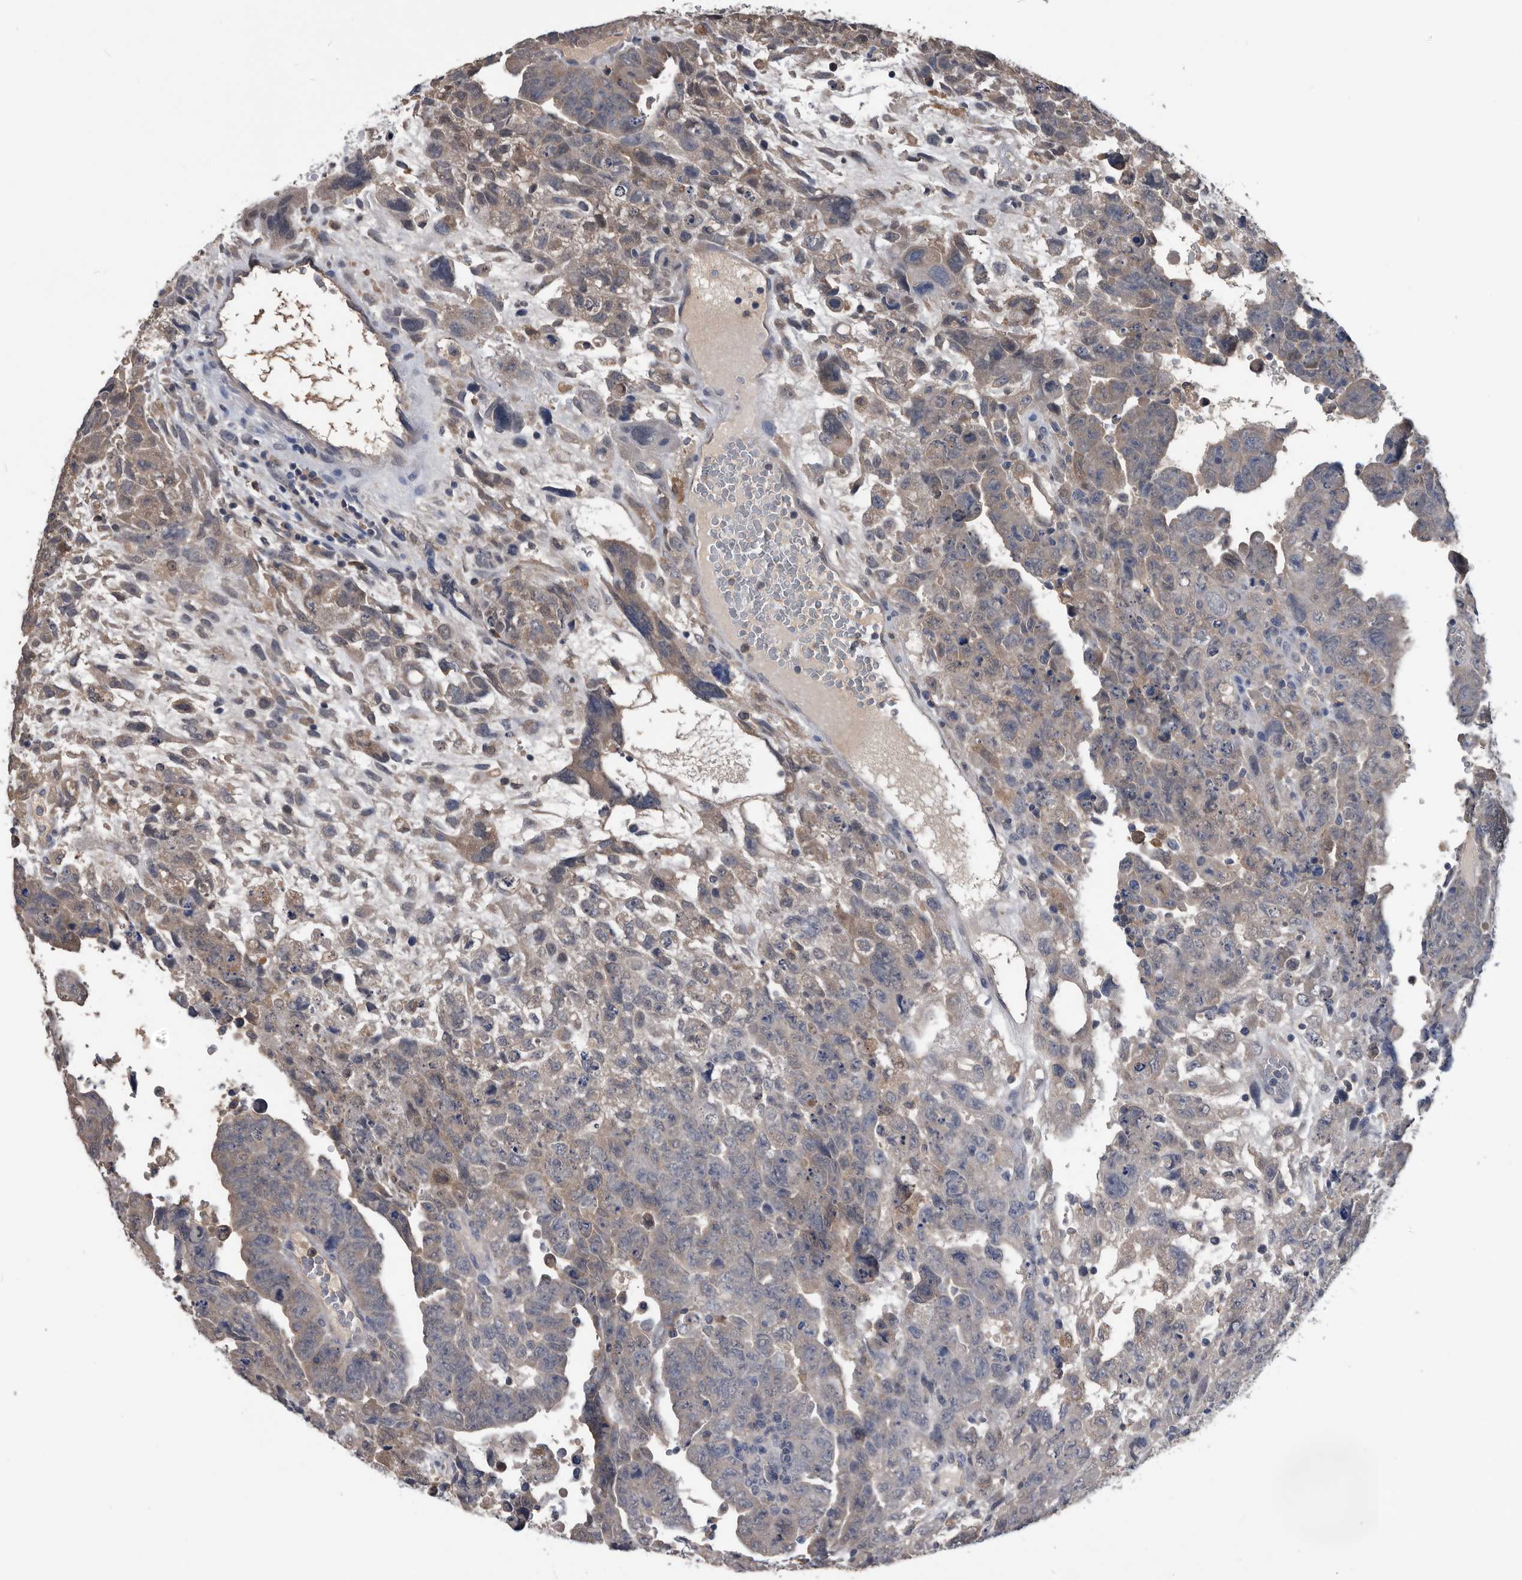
{"staining": {"intensity": "weak", "quantity": "25%-75%", "location": "cytoplasmic/membranous"}, "tissue": "testis cancer", "cell_type": "Tumor cells", "image_type": "cancer", "snomed": [{"axis": "morphology", "description": "Carcinoma, Embryonal, NOS"}, {"axis": "topography", "description": "Testis"}], "caption": "Immunohistochemistry photomicrograph of neoplastic tissue: embryonal carcinoma (testis) stained using immunohistochemistry (IHC) reveals low levels of weak protein expression localized specifically in the cytoplasmic/membranous of tumor cells, appearing as a cytoplasmic/membranous brown color.", "gene": "PDXK", "patient": {"sex": "male", "age": 28}}